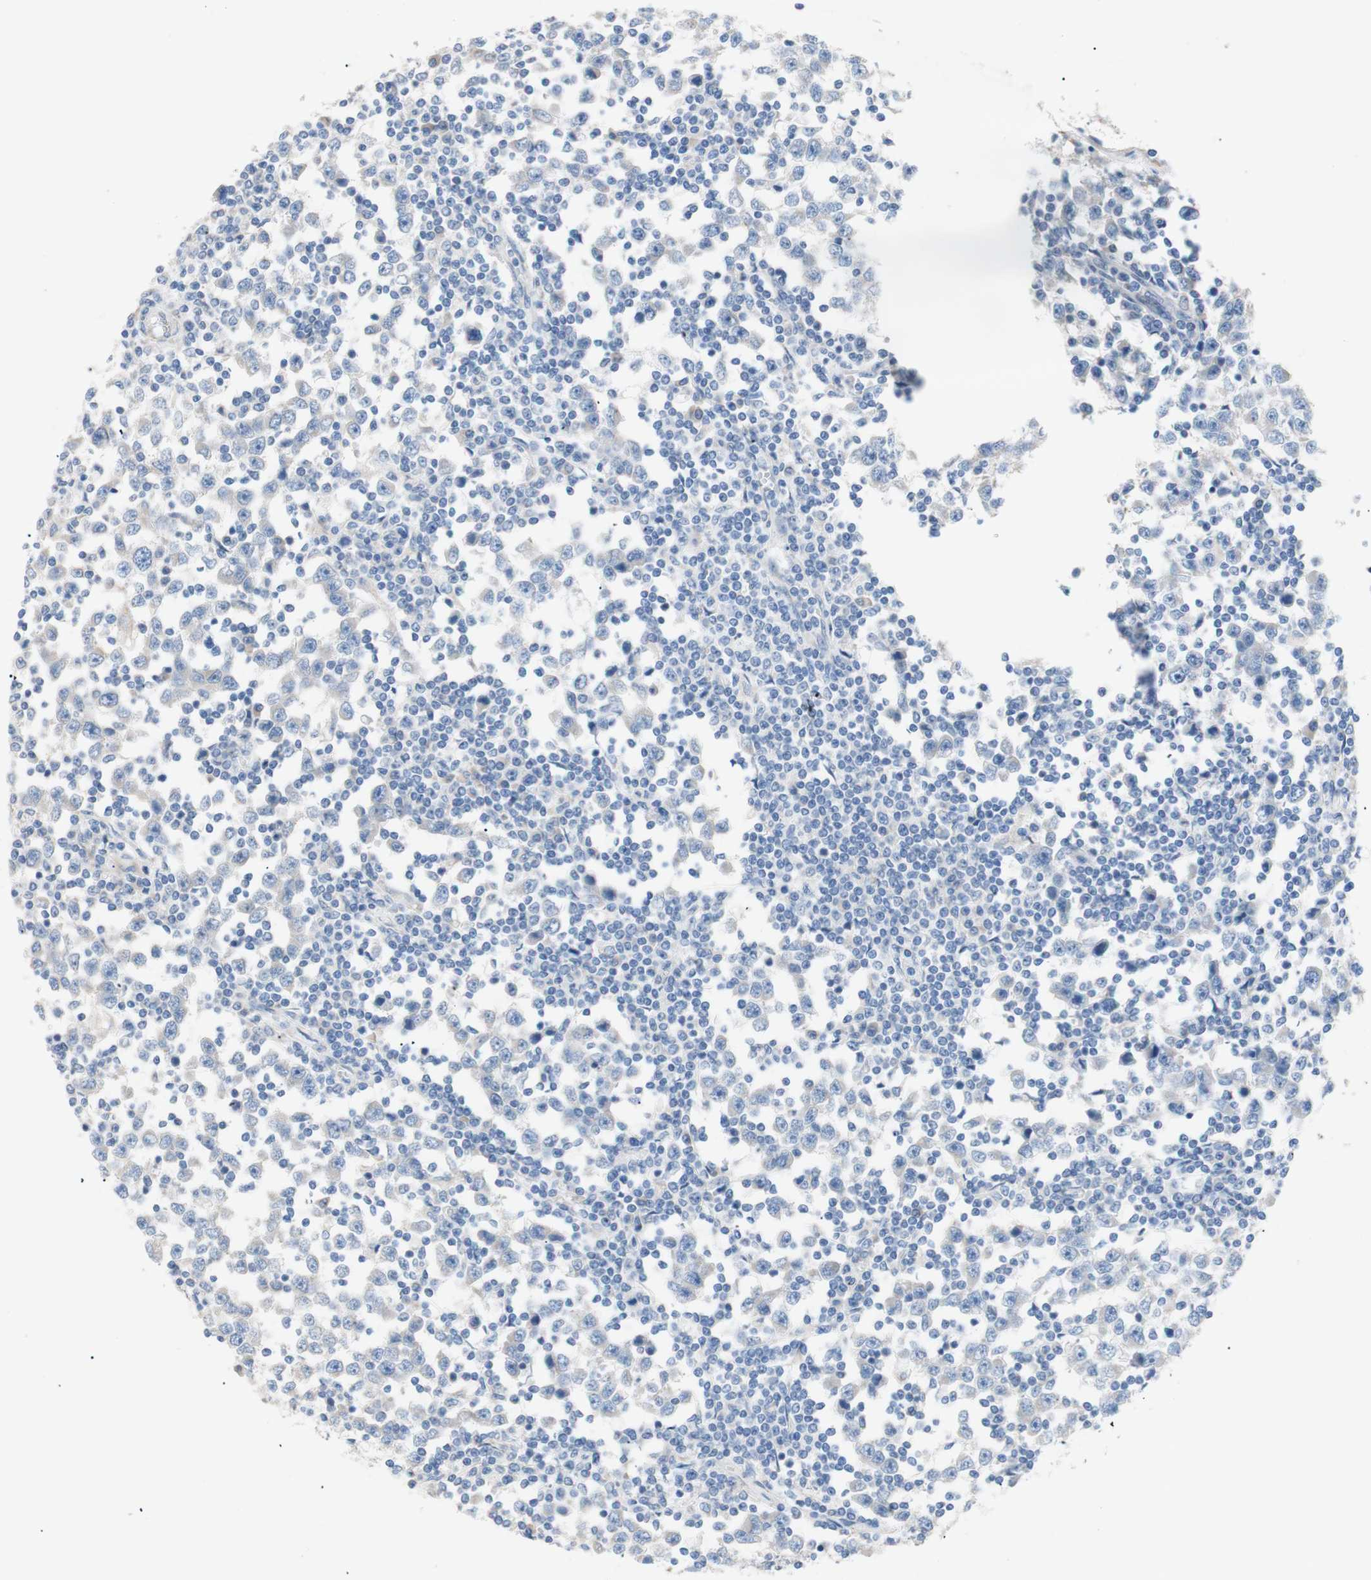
{"staining": {"intensity": "negative", "quantity": "none", "location": "none"}, "tissue": "testis cancer", "cell_type": "Tumor cells", "image_type": "cancer", "snomed": [{"axis": "morphology", "description": "Seminoma, NOS"}, {"axis": "topography", "description": "Testis"}], "caption": "High power microscopy photomicrograph of an immunohistochemistry photomicrograph of testis cancer (seminoma), revealing no significant positivity in tumor cells.", "gene": "TMIGD2", "patient": {"sex": "male", "age": 65}}